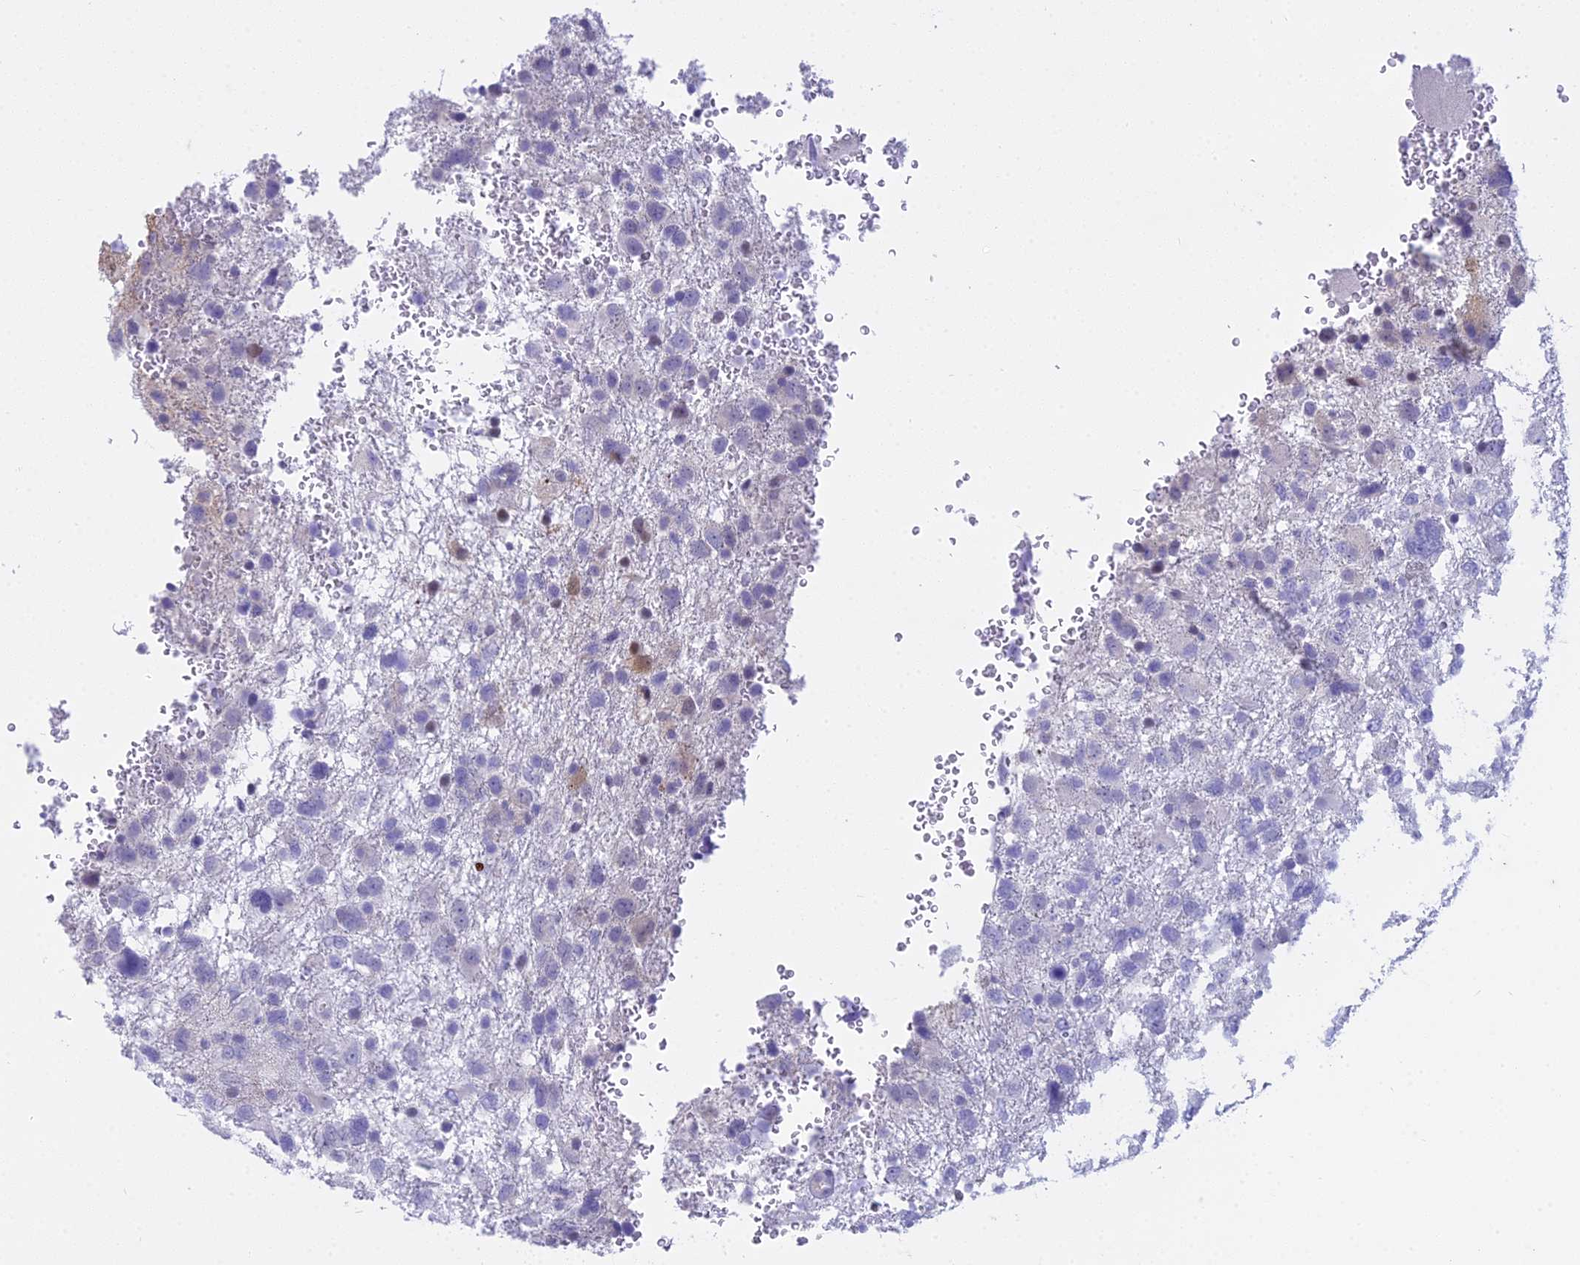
{"staining": {"intensity": "negative", "quantity": "none", "location": "none"}, "tissue": "glioma", "cell_type": "Tumor cells", "image_type": "cancer", "snomed": [{"axis": "morphology", "description": "Glioma, malignant, High grade"}, {"axis": "topography", "description": "Brain"}], "caption": "DAB (3,3'-diaminobenzidine) immunohistochemical staining of human glioma exhibits no significant staining in tumor cells.", "gene": "ZMIZ1", "patient": {"sex": "male", "age": 61}}